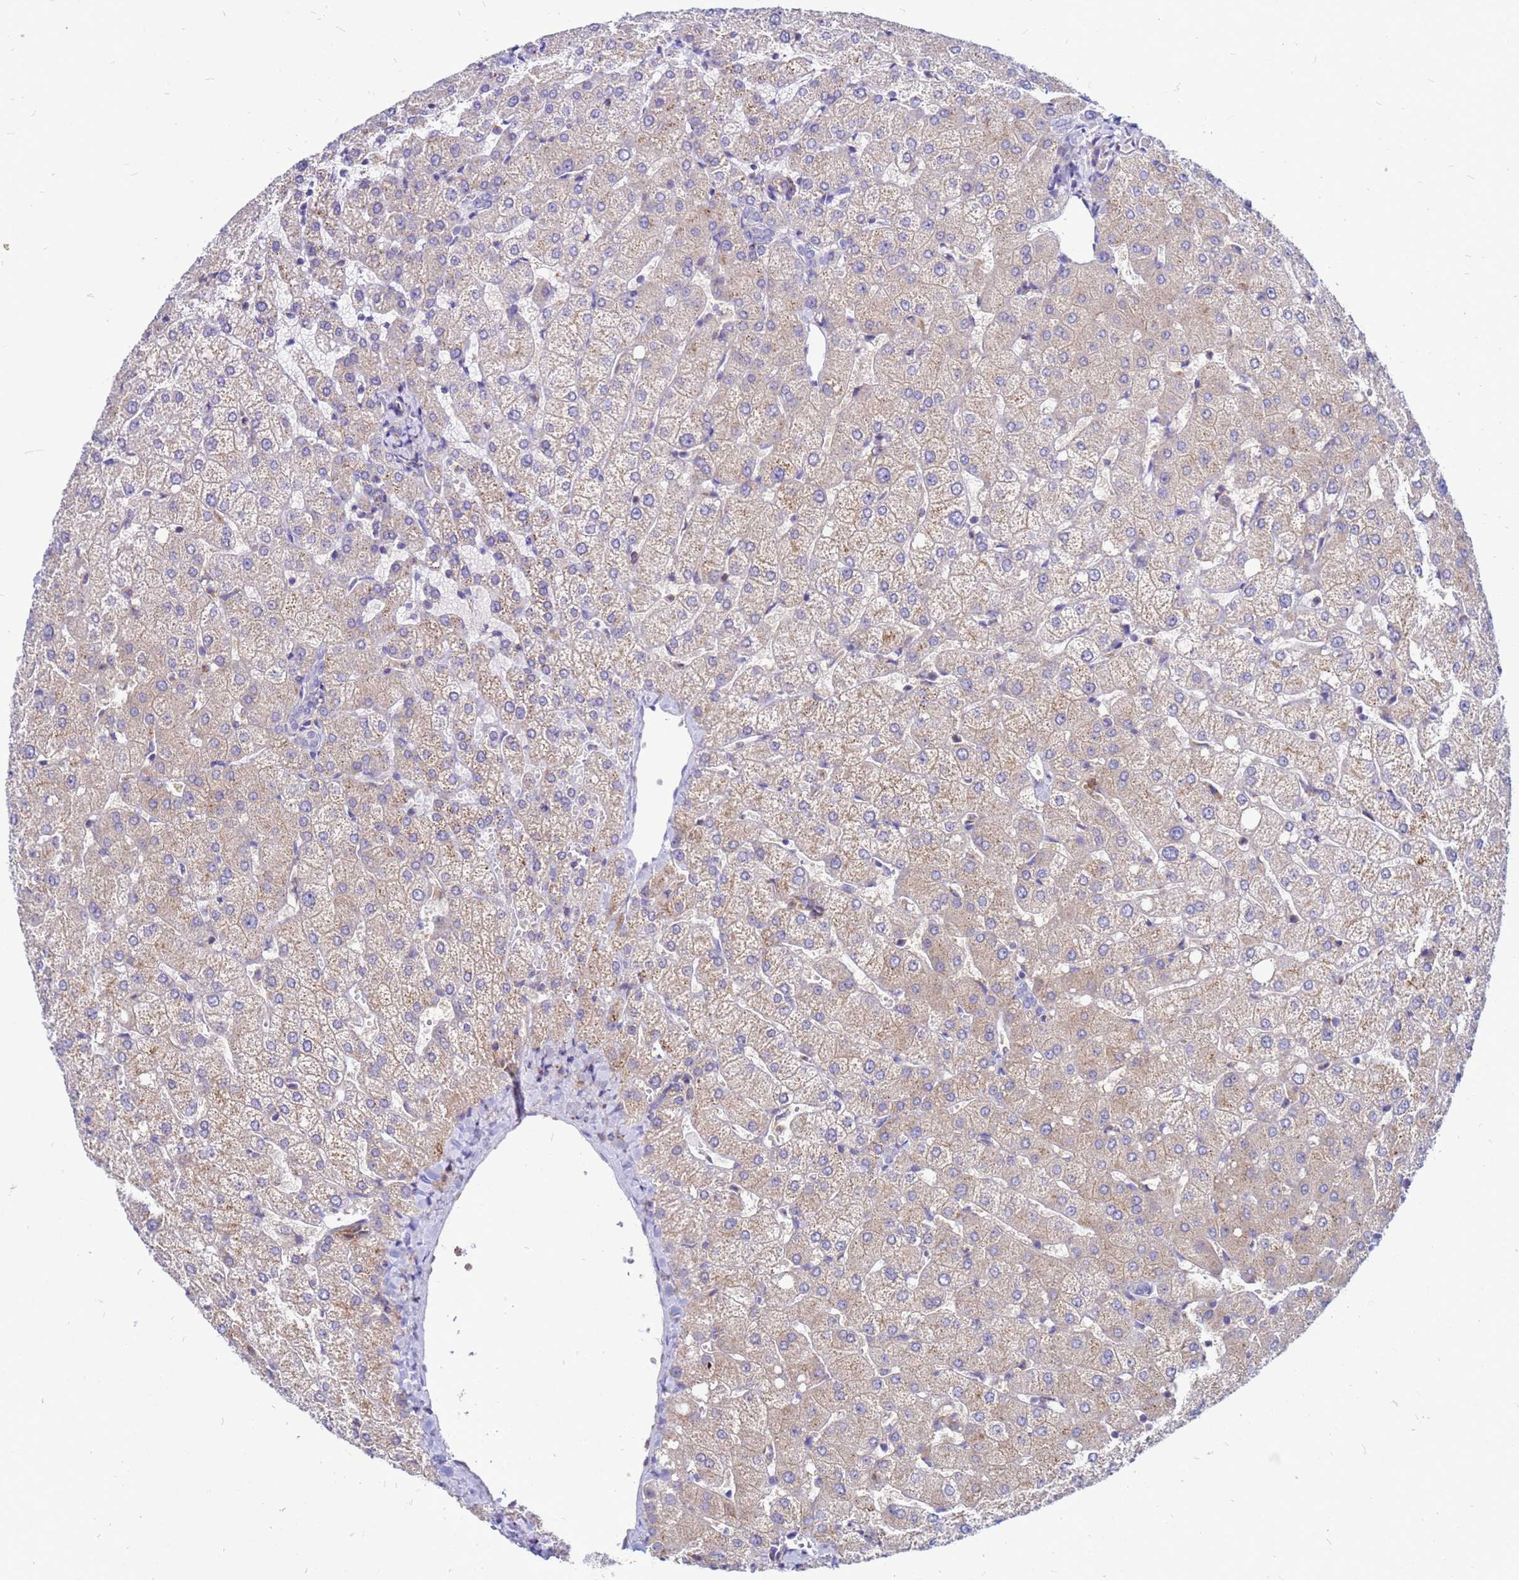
{"staining": {"intensity": "negative", "quantity": "none", "location": "none"}, "tissue": "liver", "cell_type": "Cholangiocytes", "image_type": "normal", "snomed": [{"axis": "morphology", "description": "Normal tissue, NOS"}, {"axis": "topography", "description": "Liver"}], "caption": "Immunohistochemistry (IHC) photomicrograph of benign liver: human liver stained with DAB reveals no significant protein positivity in cholangiocytes.", "gene": "FHIP1A", "patient": {"sex": "female", "age": 54}}